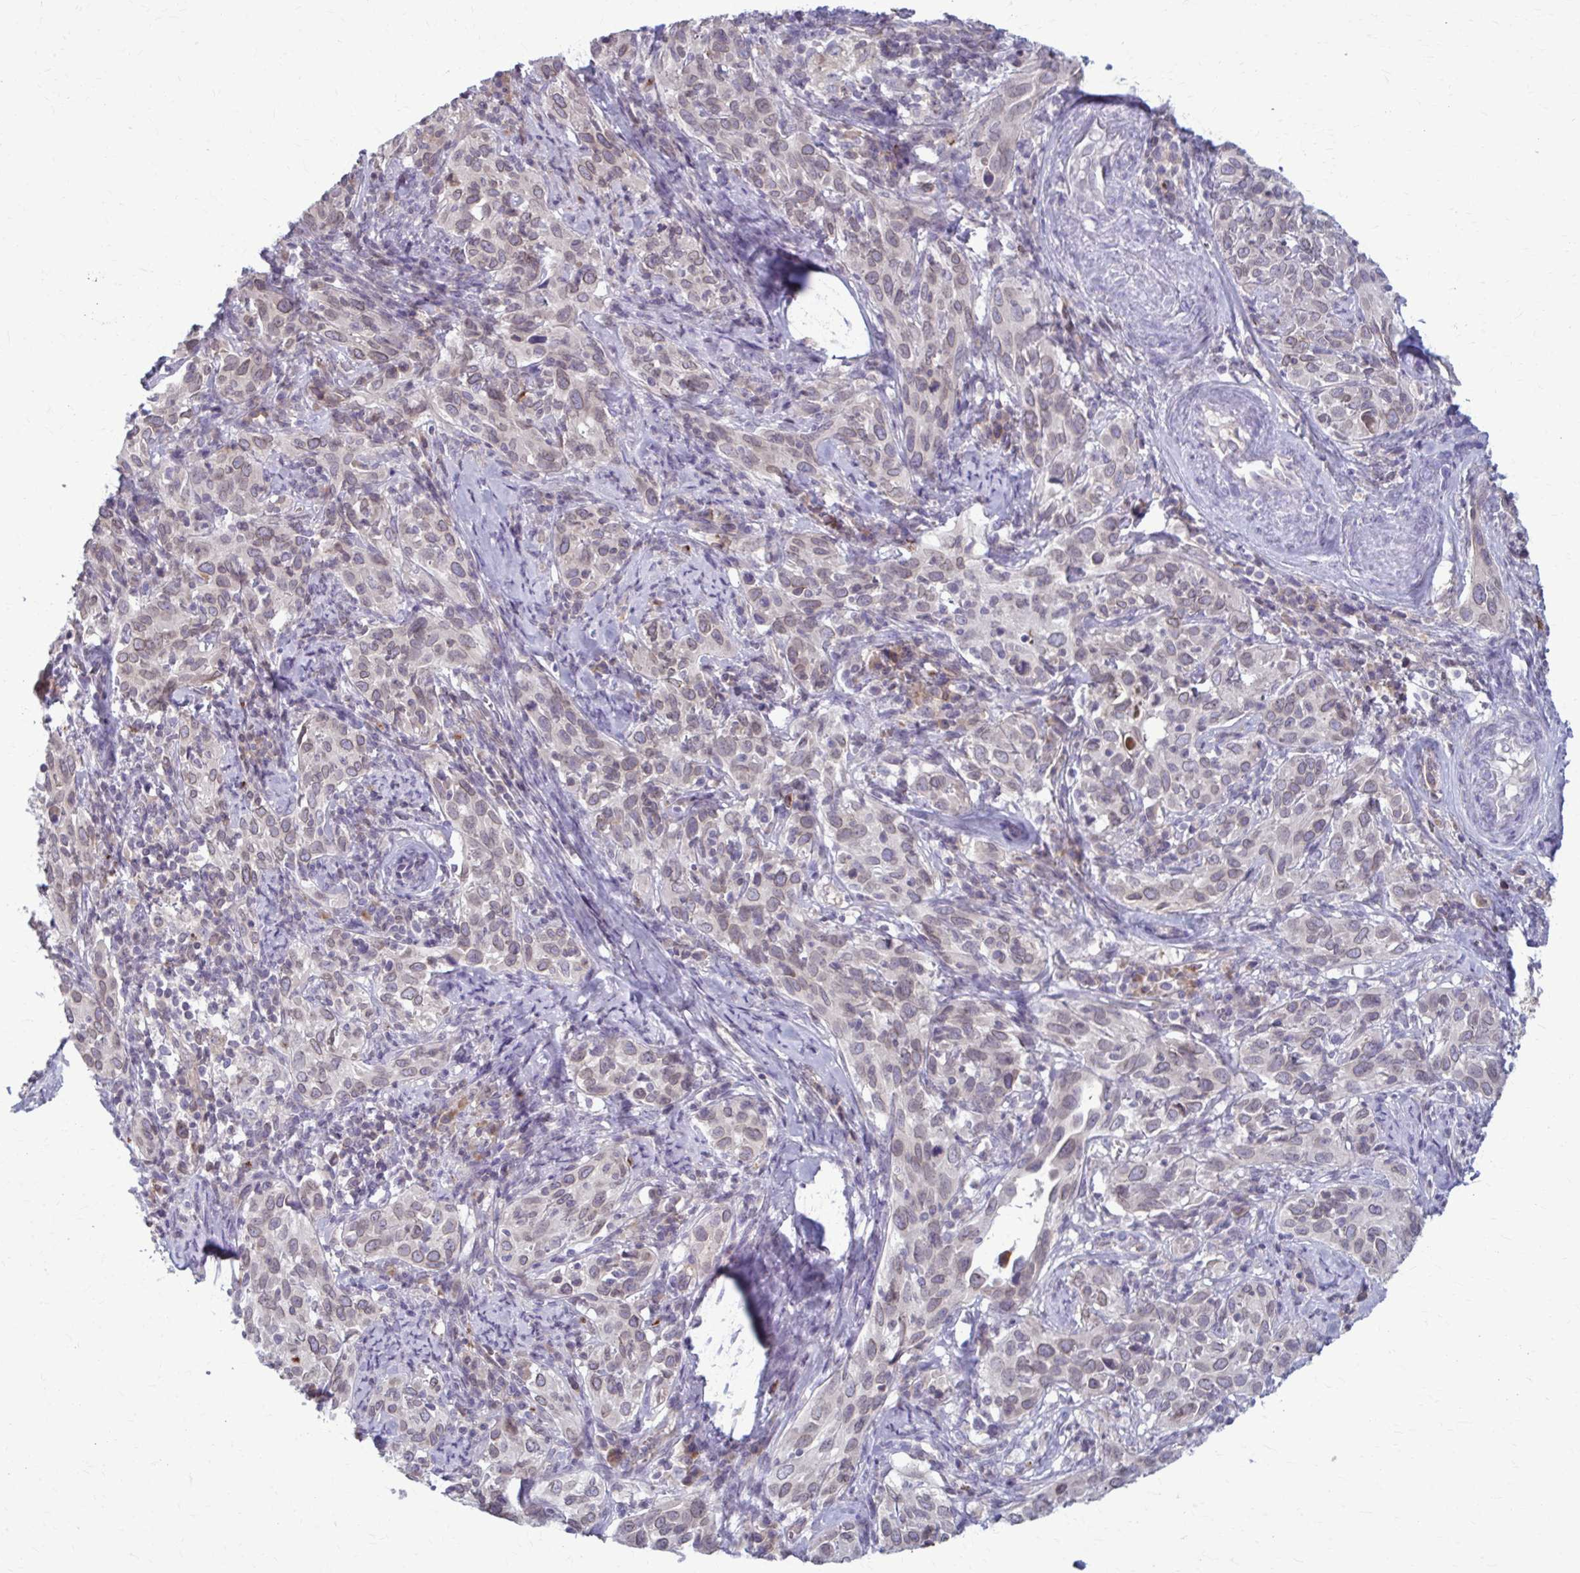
{"staining": {"intensity": "negative", "quantity": "none", "location": "none"}, "tissue": "cervical cancer", "cell_type": "Tumor cells", "image_type": "cancer", "snomed": [{"axis": "morphology", "description": "Normal tissue, NOS"}, {"axis": "morphology", "description": "Squamous cell carcinoma, NOS"}, {"axis": "topography", "description": "Cervix"}], "caption": "This micrograph is of cervical cancer (squamous cell carcinoma) stained with immunohistochemistry (IHC) to label a protein in brown with the nuclei are counter-stained blue. There is no positivity in tumor cells.", "gene": "MCRIP2", "patient": {"sex": "female", "age": 51}}